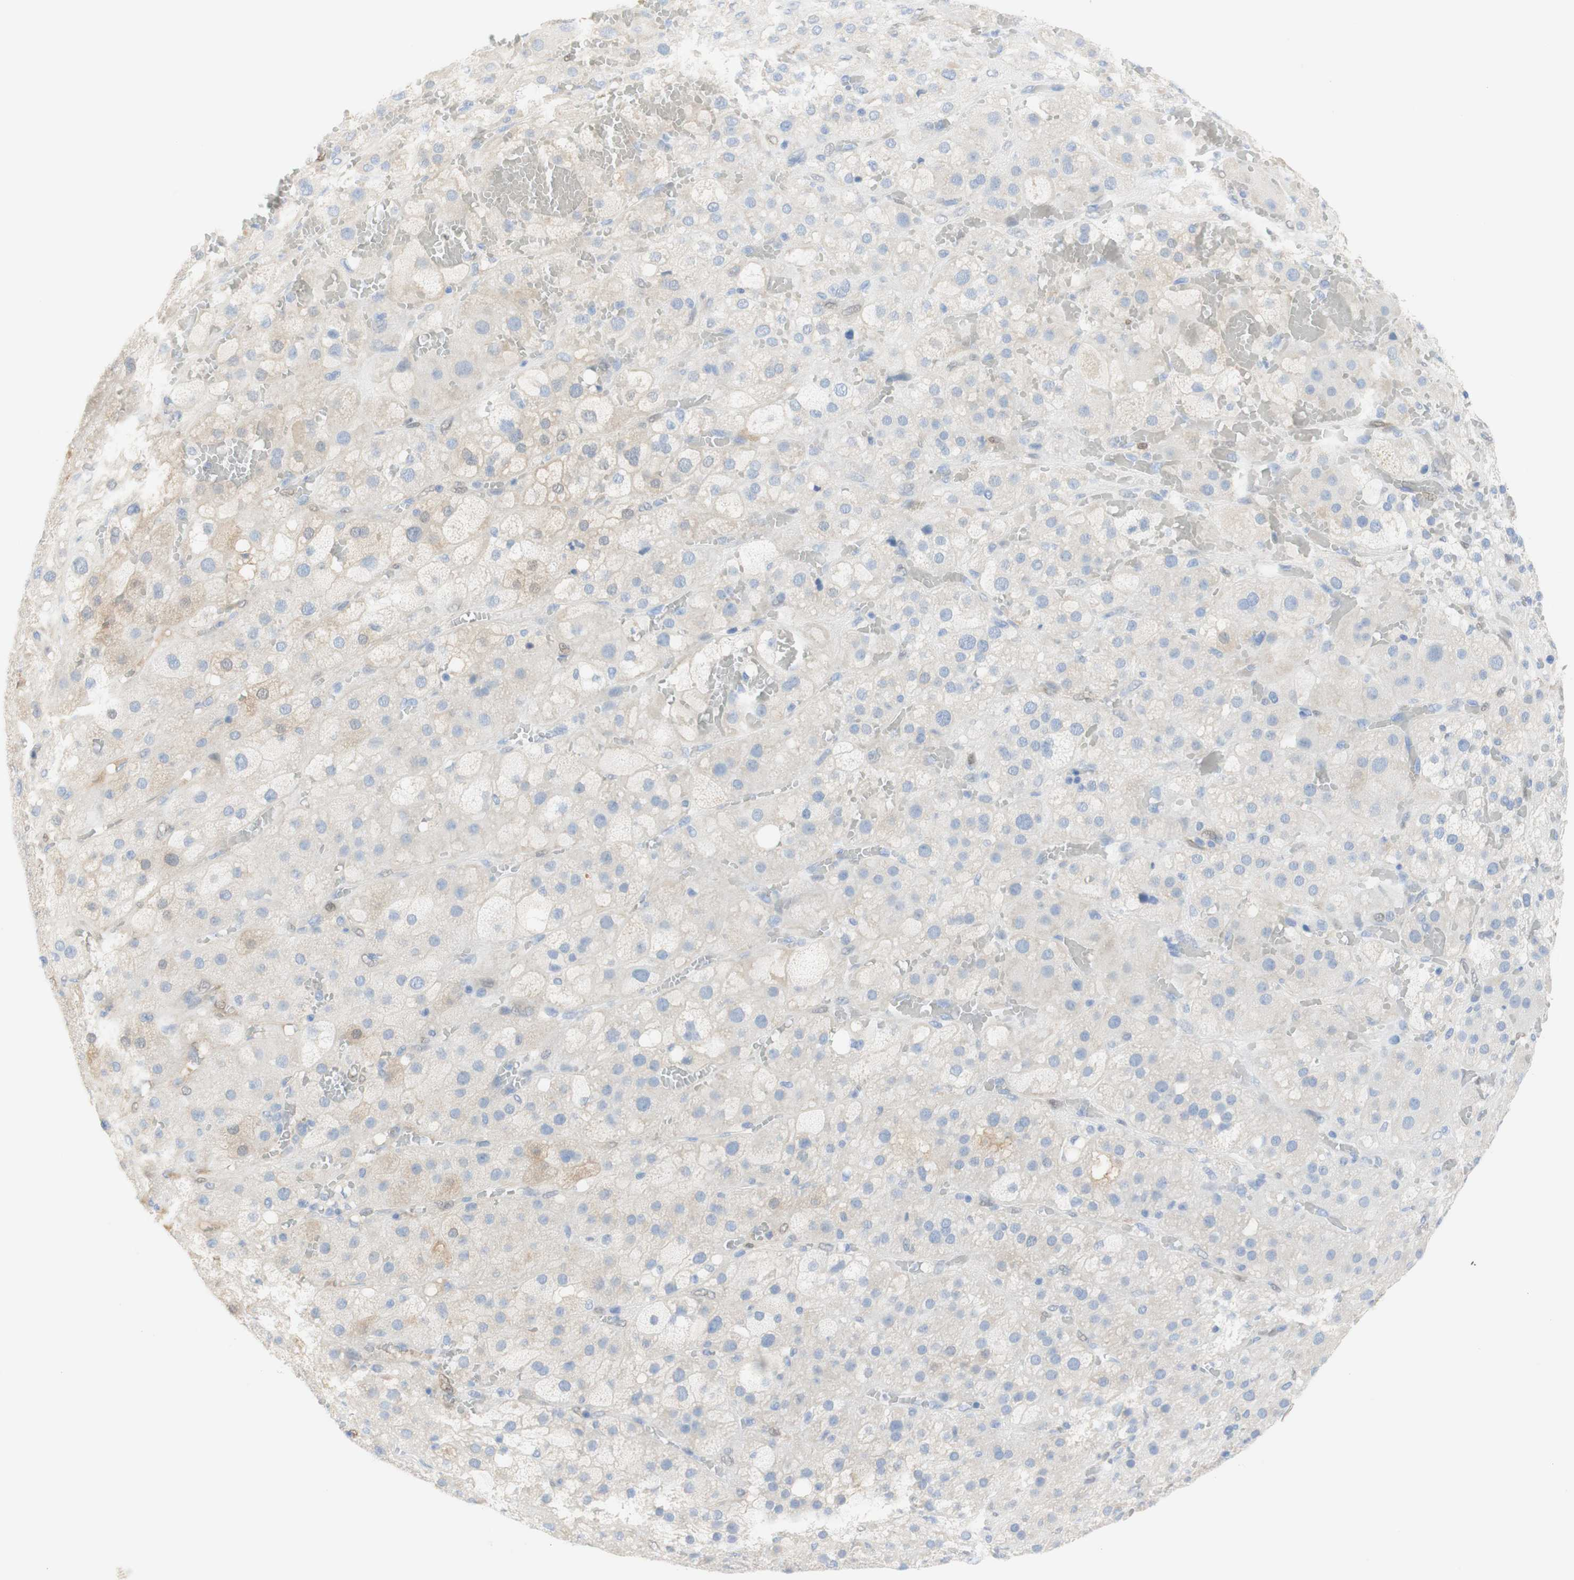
{"staining": {"intensity": "negative", "quantity": "none", "location": "none"}, "tissue": "adrenal gland", "cell_type": "Glandular cells", "image_type": "normal", "snomed": [{"axis": "morphology", "description": "Normal tissue, NOS"}, {"axis": "topography", "description": "Adrenal gland"}], "caption": "This image is of normal adrenal gland stained with immunohistochemistry to label a protein in brown with the nuclei are counter-stained blue. There is no staining in glandular cells.", "gene": "SELENBP1", "patient": {"sex": "female", "age": 47}}